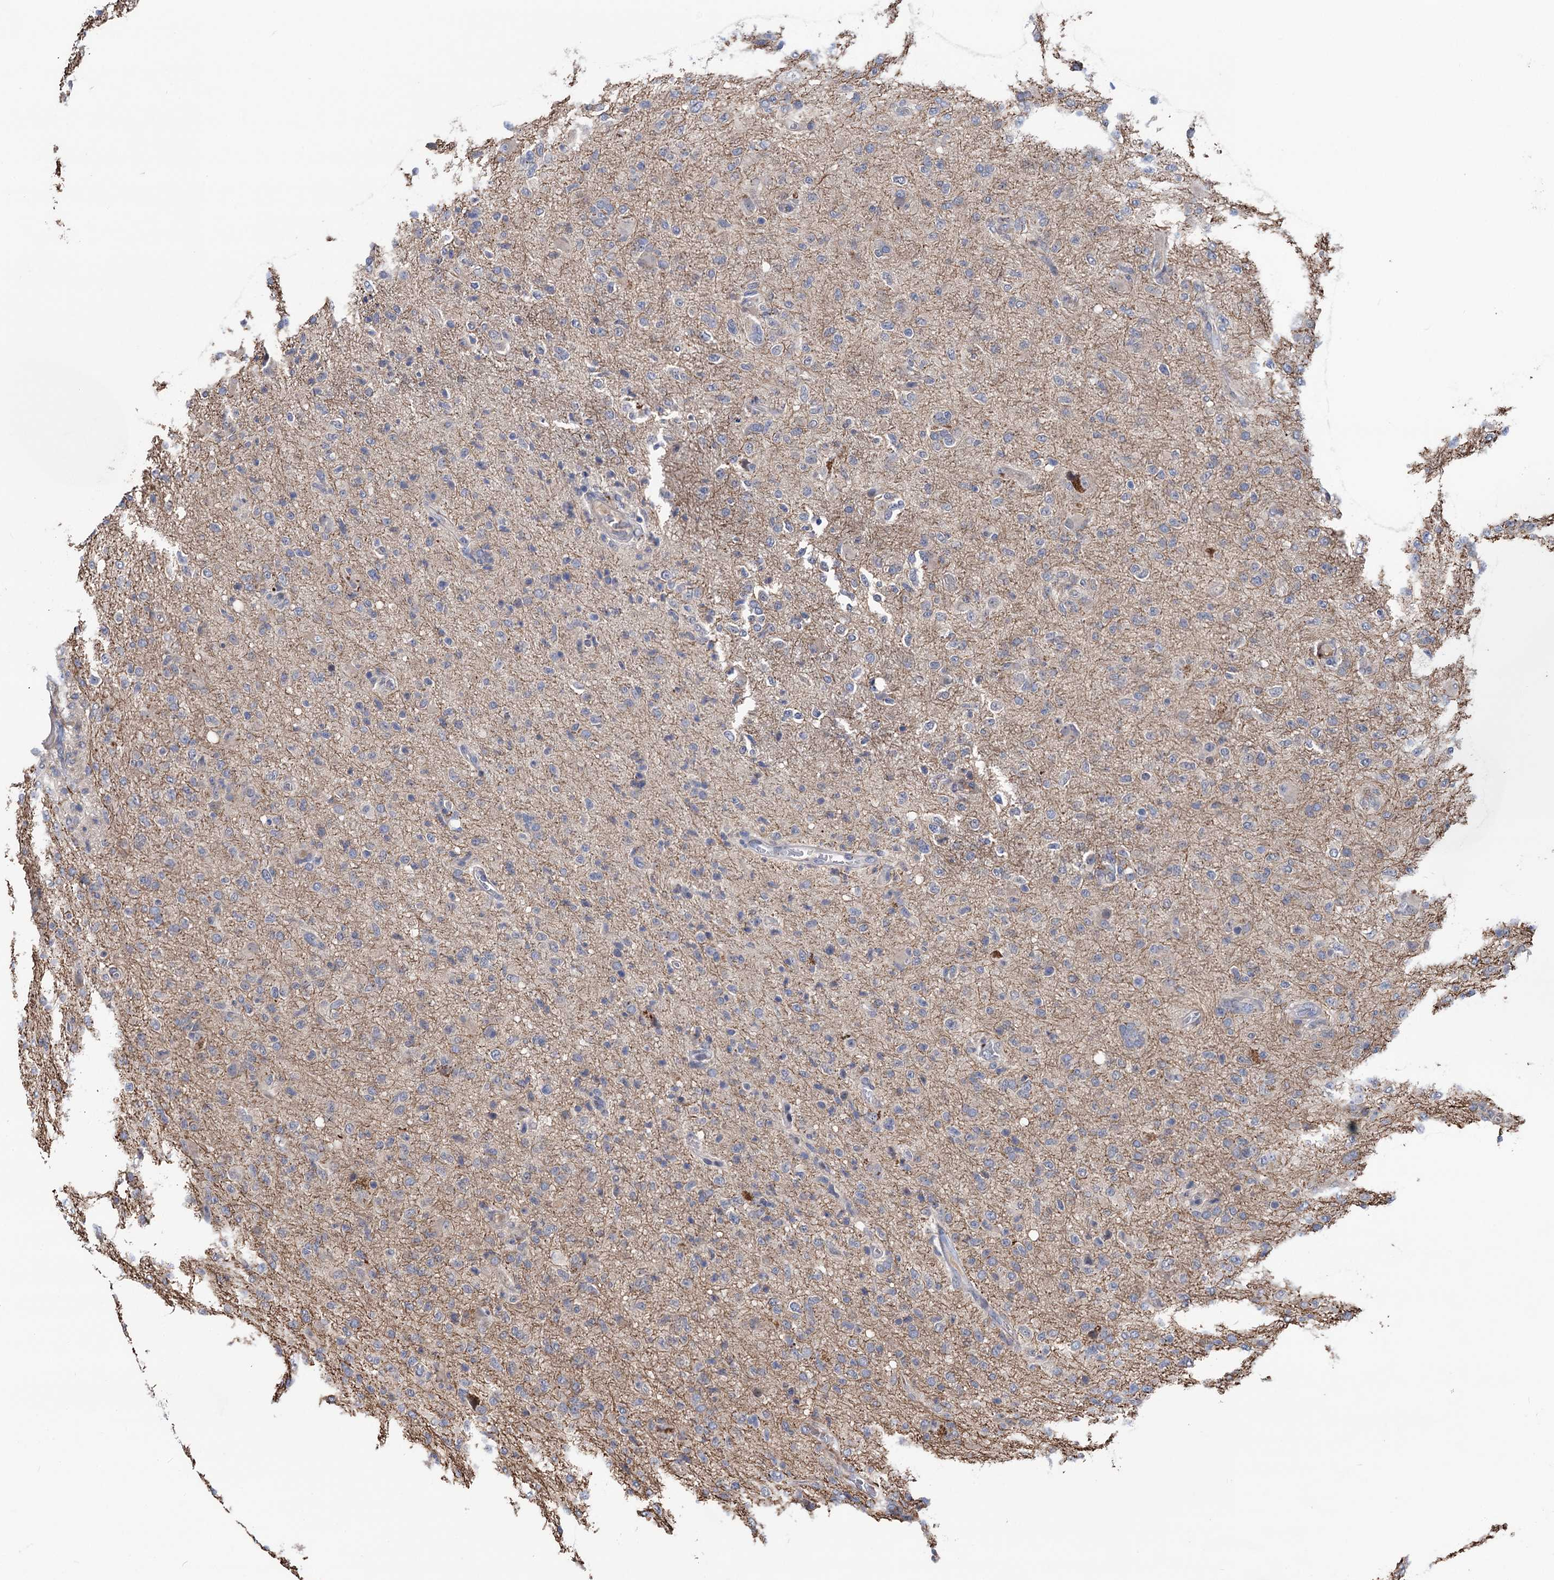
{"staining": {"intensity": "negative", "quantity": "none", "location": "none"}, "tissue": "glioma", "cell_type": "Tumor cells", "image_type": "cancer", "snomed": [{"axis": "morphology", "description": "Glioma, malignant, High grade"}, {"axis": "topography", "description": "Brain"}], "caption": "IHC histopathology image of neoplastic tissue: human malignant glioma (high-grade) stained with DAB exhibits no significant protein positivity in tumor cells.", "gene": "UBR1", "patient": {"sex": "female", "age": 57}}